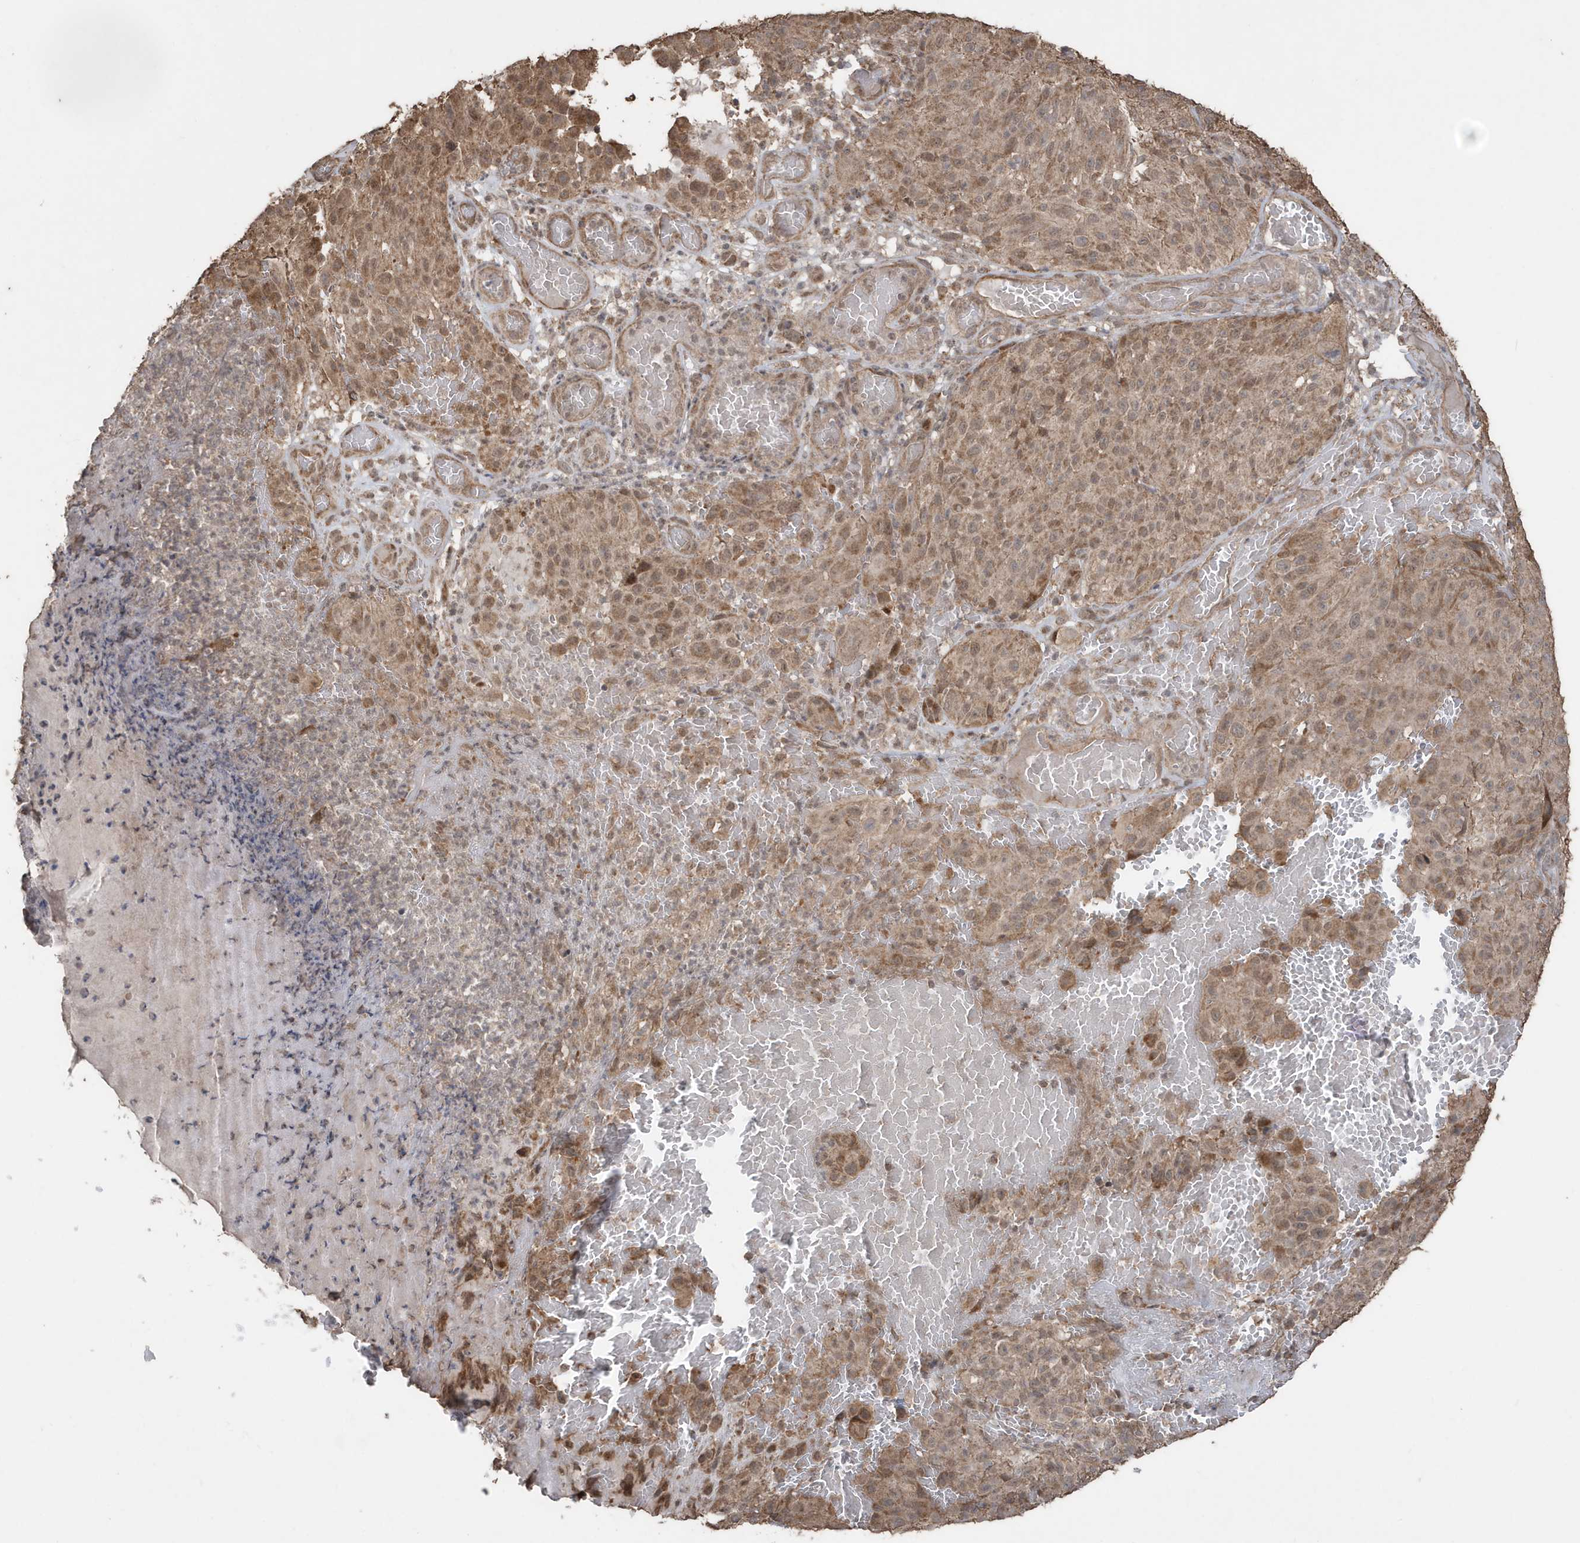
{"staining": {"intensity": "moderate", "quantity": ">75%", "location": "cytoplasmic/membranous,nuclear"}, "tissue": "melanoma", "cell_type": "Tumor cells", "image_type": "cancer", "snomed": [{"axis": "morphology", "description": "Malignant melanoma, NOS"}, {"axis": "topography", "description": "Skin"}], "caption": "Immunohistochemistry (DAB (3,3'-diaminobenzidine)) staining of human melanoma displays moderate cytoplasmic/membranous and nuclear protein positivity in about >75% of tumor cells.", "gene": "PAXBP1", "patient": {"sex": "male", "age": 83}}